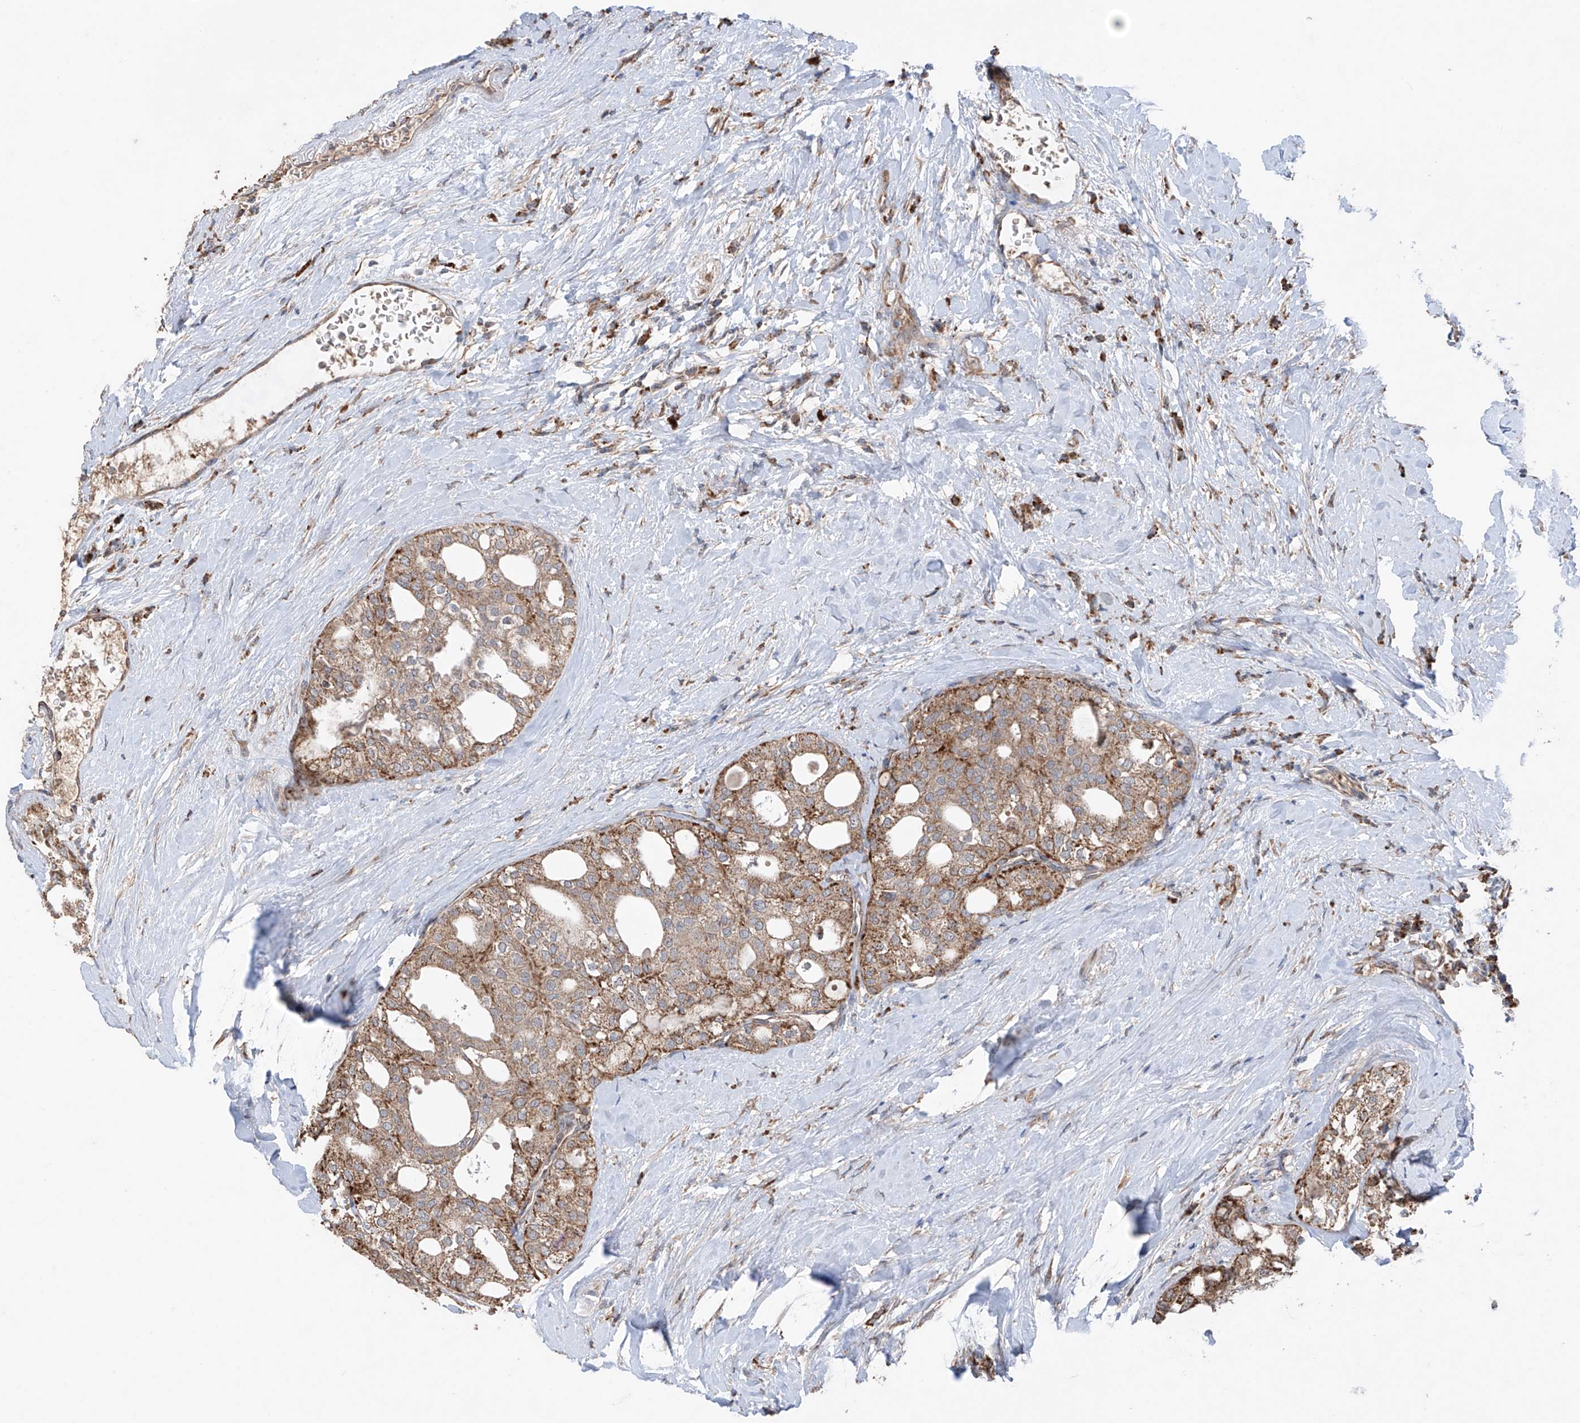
{"staining": {"intensity": "weak", "quantity": ">75%", "location": "cytoplasmic/membranous"}, "tissue": "thyroid cancer", "cell_type": "Tumor cells", "image_type": "cancer", "snomed": [{"axis": "morphology", "description": "Follicular adenoma carcinoma, NOS"}, {"axis": "topography", "description": "Thyroid gland"}], "caption": "IHC micrograph of follicular adenoma carcinoma (thyroid) stained for a protein (brown), which reveals low levels of weak cytoplasmic/membranous staining in approximately >75% of tumor cells.", "gene": "SAMD3", "patient": {"sex": "male", "age": 75}}